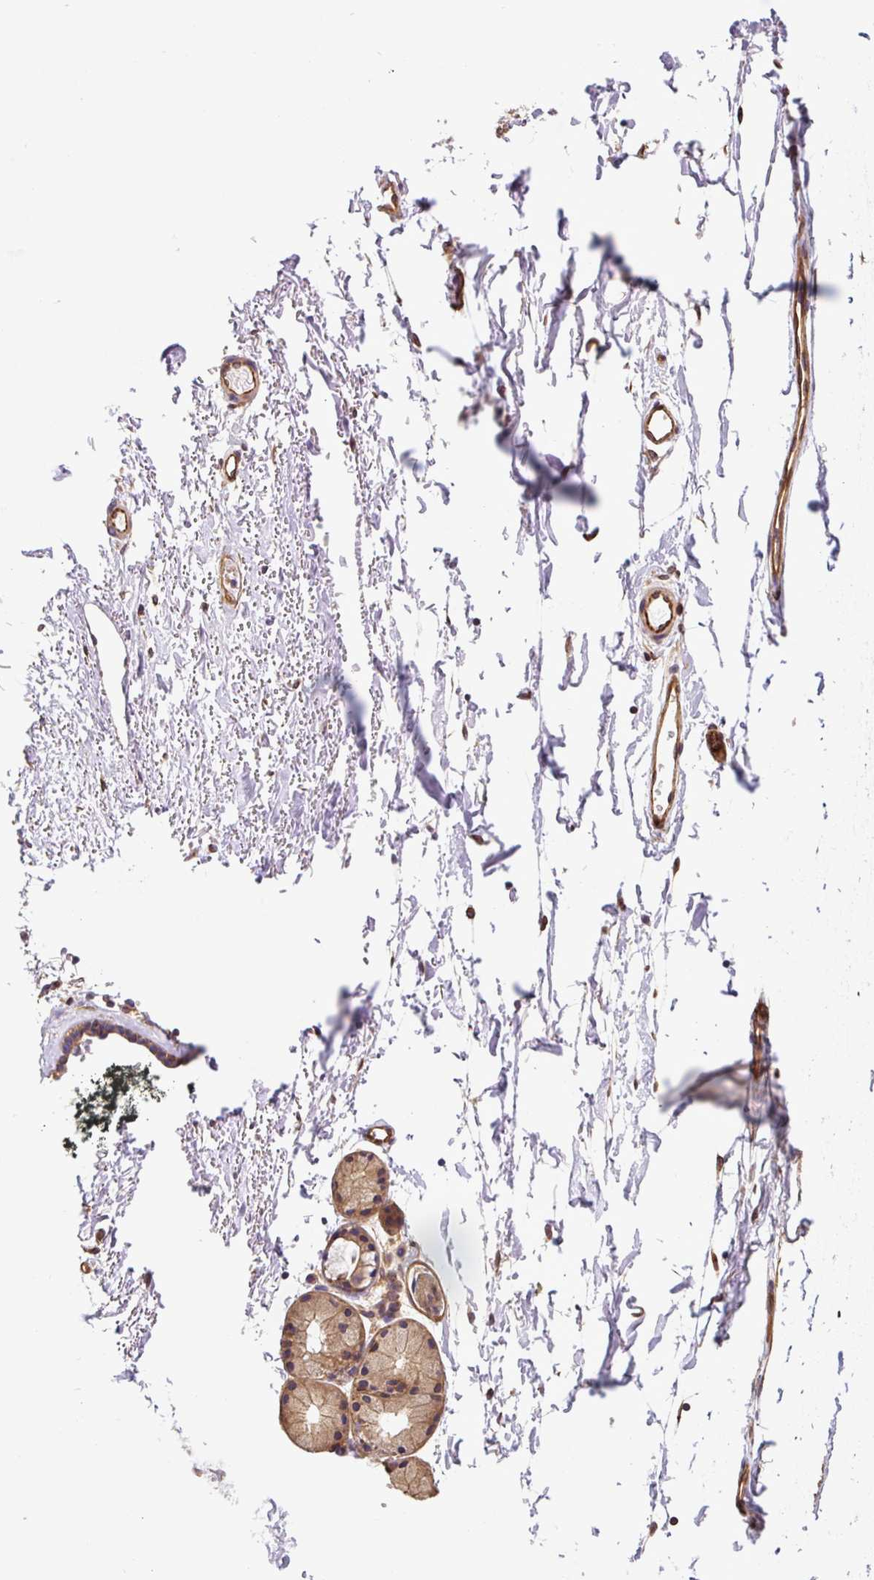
{"staining": {"intensity": "strong", "quantity": ">75%", "location": "cytoplasmic/membranous"}, "tissue": "adipose tissue", "cell_type": "Adipocytes", "image_type": "normal", "snomed": [{"axis": "morphology", "description": "Normal tissue, NOS"}, {"axis": "topography", "description": "Cartilage tissue"}, {"axis": "topography", "description": "Nasopharynx"}], "caption": "Immunohistochemistry (DAB) staining of normal adipose tissue reveals strong cytoplasmic/membranous protein expression in approximately >75% of adipocytes. (DAB = brown stain, brightfield microscopy at high magnification).", "gene": "DCTN1", "patient": {"sex": "male", "age": 56}}